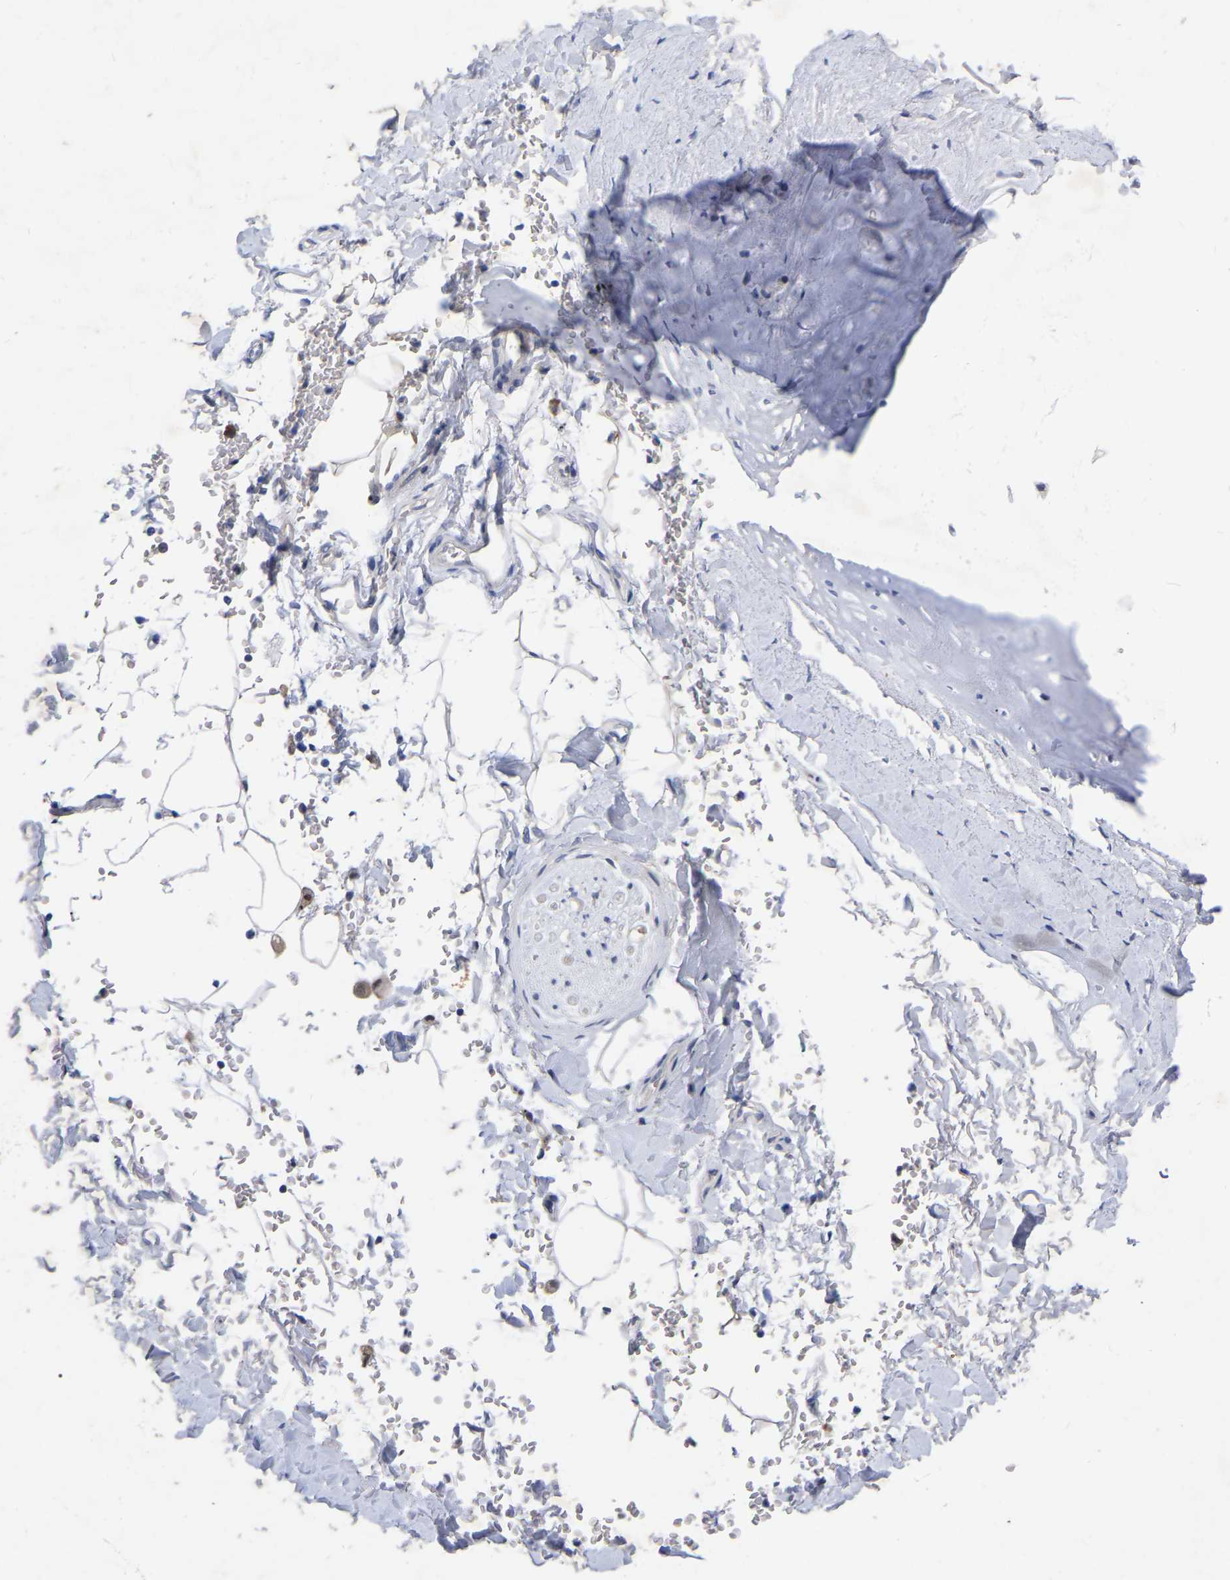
{"staining": {"intensity": "negative", "quantity": "none", "location": "none"}, "tissue": "adipose tissue", "cell_type": "Adipocytes", "image_type": "normal", "snomed": [{"axis": "morphology", "description": "Normal tissue, NOS"}, {"axis": "topography", "description": "Cartilage tissue"}, {"axis": "topography", "description": "Bronchus"}], "caption": "This is an IHC micrograph of normal adipose tissue. There is no staining in adipocytes.", "gene": "UBE4B", "patient": {"sex": "female", "age": 73}}